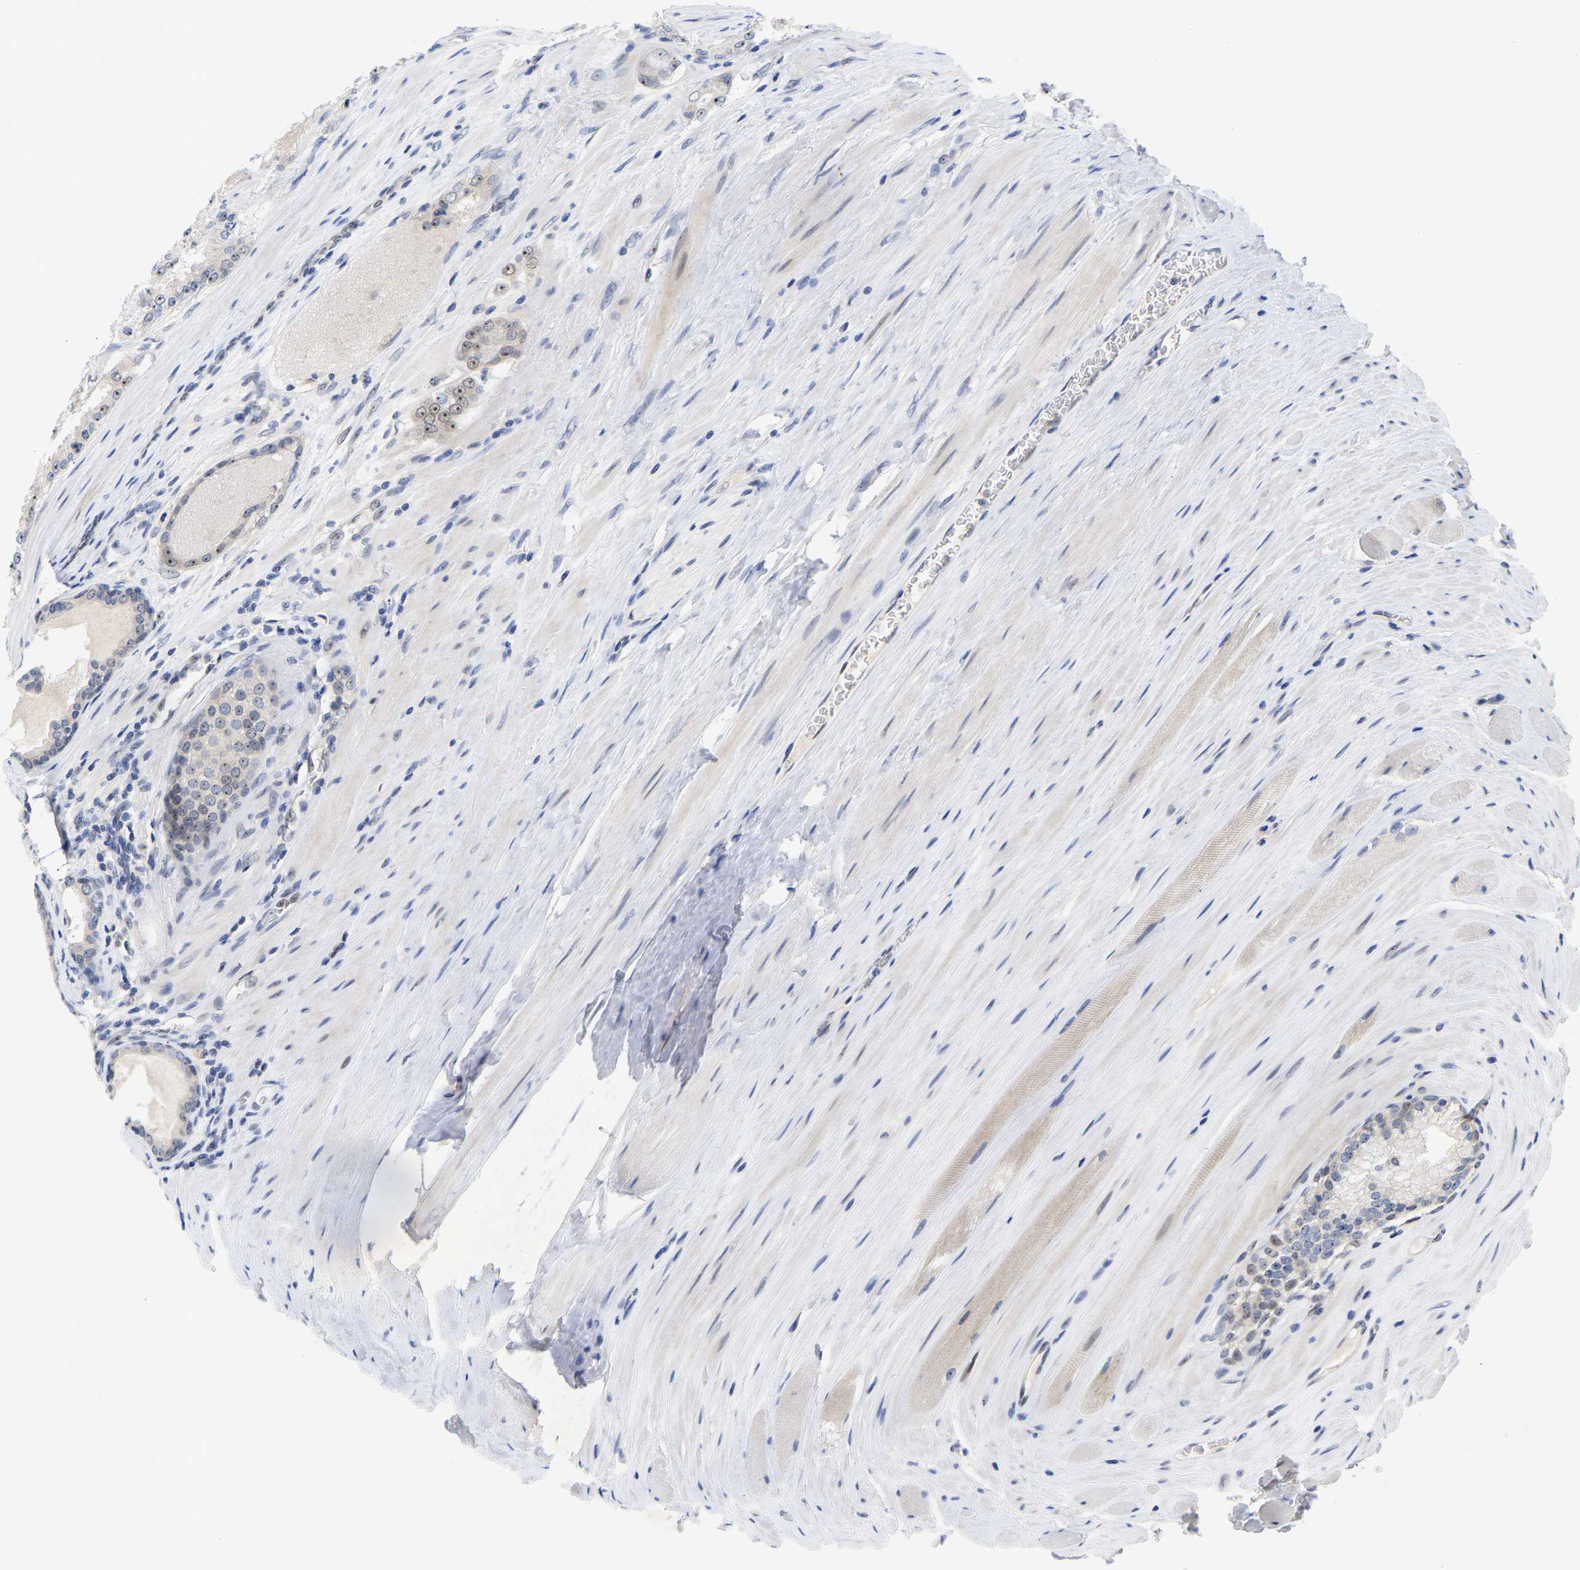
{"staining": {"intensity": "weak", "quantity": "<25%", "location": "nuclear"}, "tissue": "prostate cancer", "cell_type": "Tumor cells", "image_type": "cancer", "snomed": [{"axis": "morphology", "description": "Adenocarcinoma, Low grade"}, {"axis": "topography", "description": "Prostate"}], "caption": "The immunohistochemistry (IHC) photomicrograph has no significant expression in tumor cells of prostate adenocarcinoma (low-grade) tissue.", "gene": "NLE1", "patient": {"sex": "male", "age": 70}}